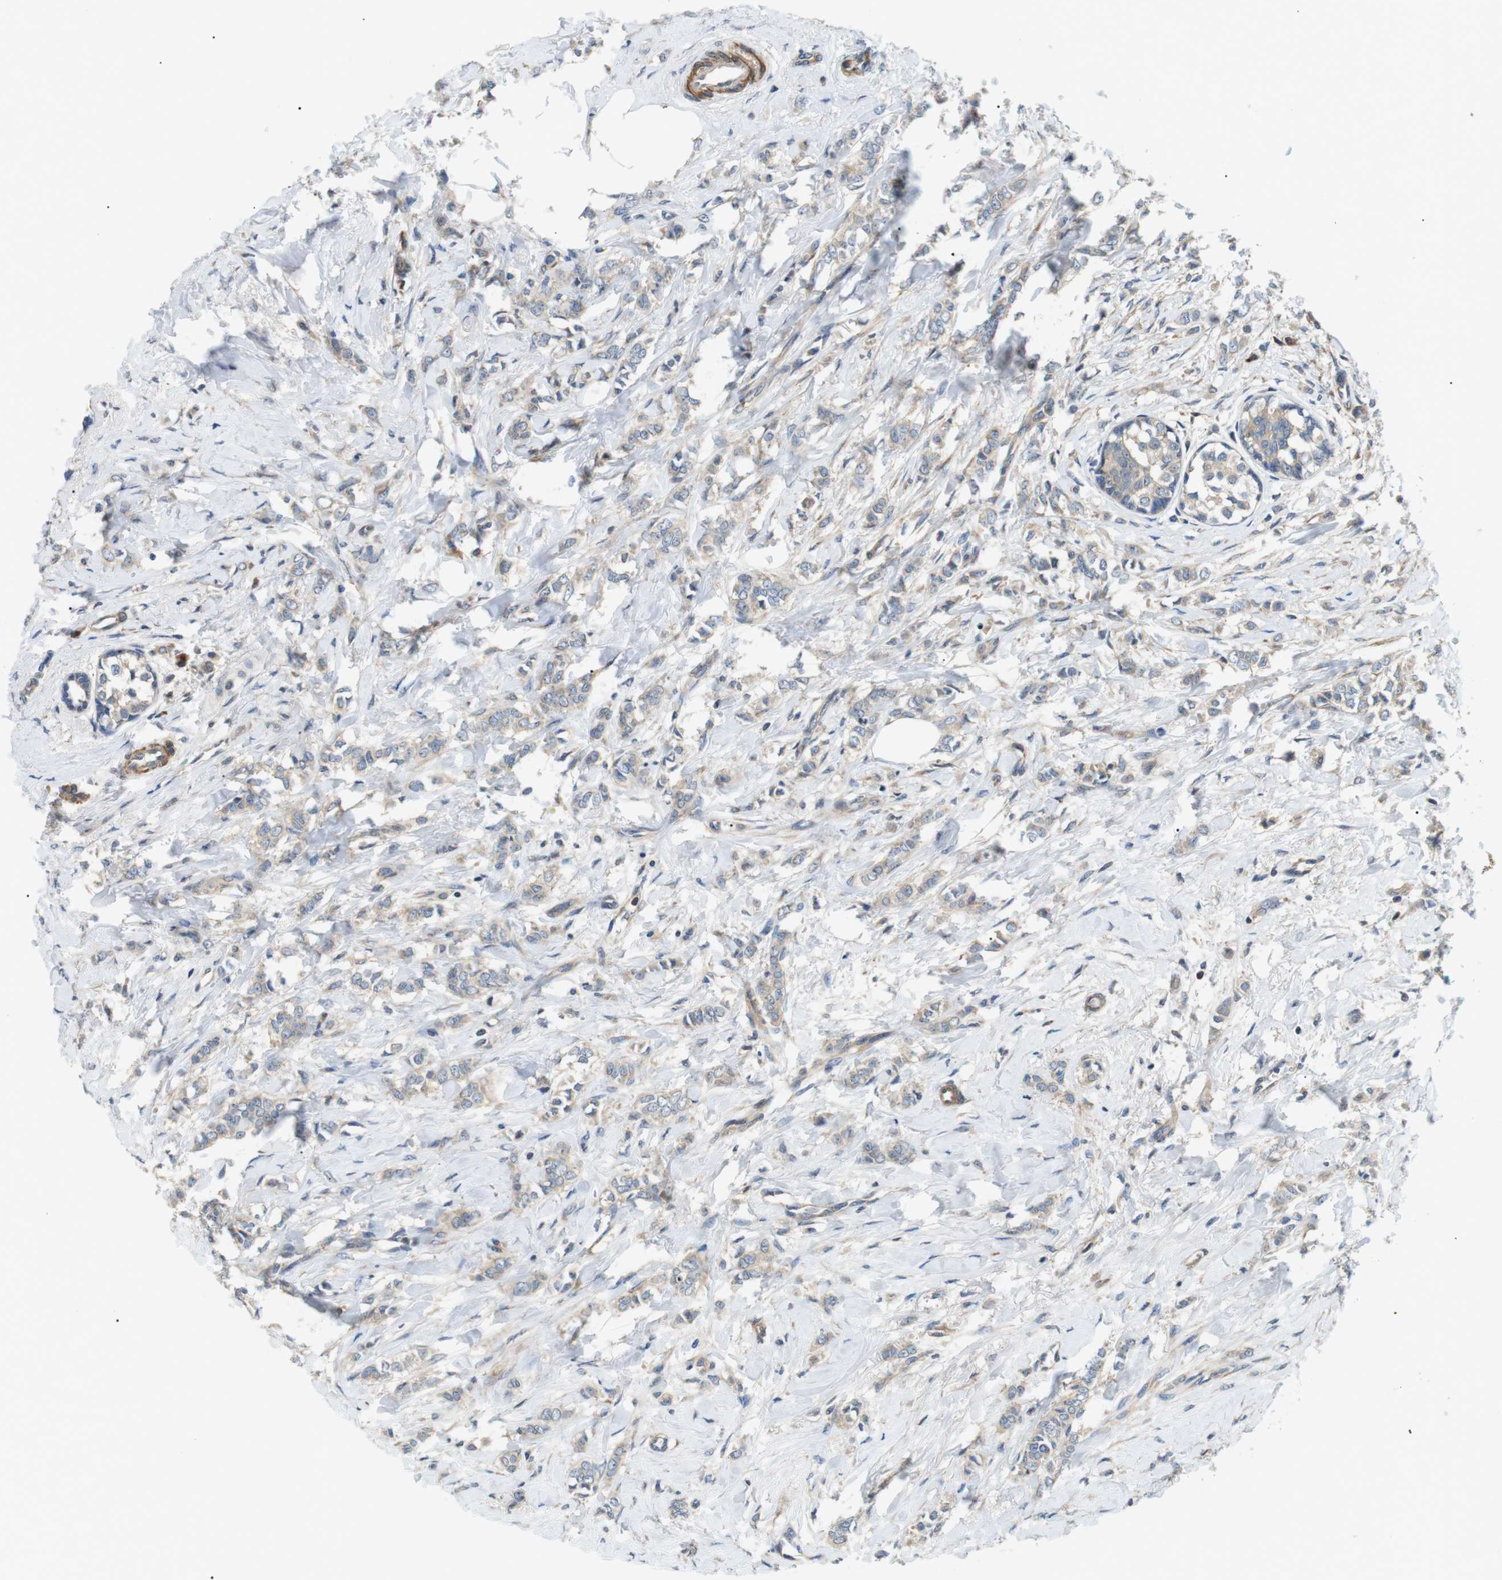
{"staining": {"intensity": "weak", "quantity": "25%-75%", "location": "cytoplasmic/membranous"}, "tissue": "breast cancer", "cell_type": "Tumor cells", "image_type": "cancer", "snomed": [{"axis": "morphology", "description": "Lobular carcinoma, in situ"}, {"axis": "morphology", "description": "Lobular carcinoma"}, {"axis": "topography", "description": "Breast"}], "caption": "IHC micrograph of human breast lobular carcinoma stained for a protein (brown), which demonstrates low levels of weak cytoplasmic/membranous staining in about 25%-75% of tumor cells.", "gene": "DIPK1A", "patient": {"sex": "female", "age": 41}}